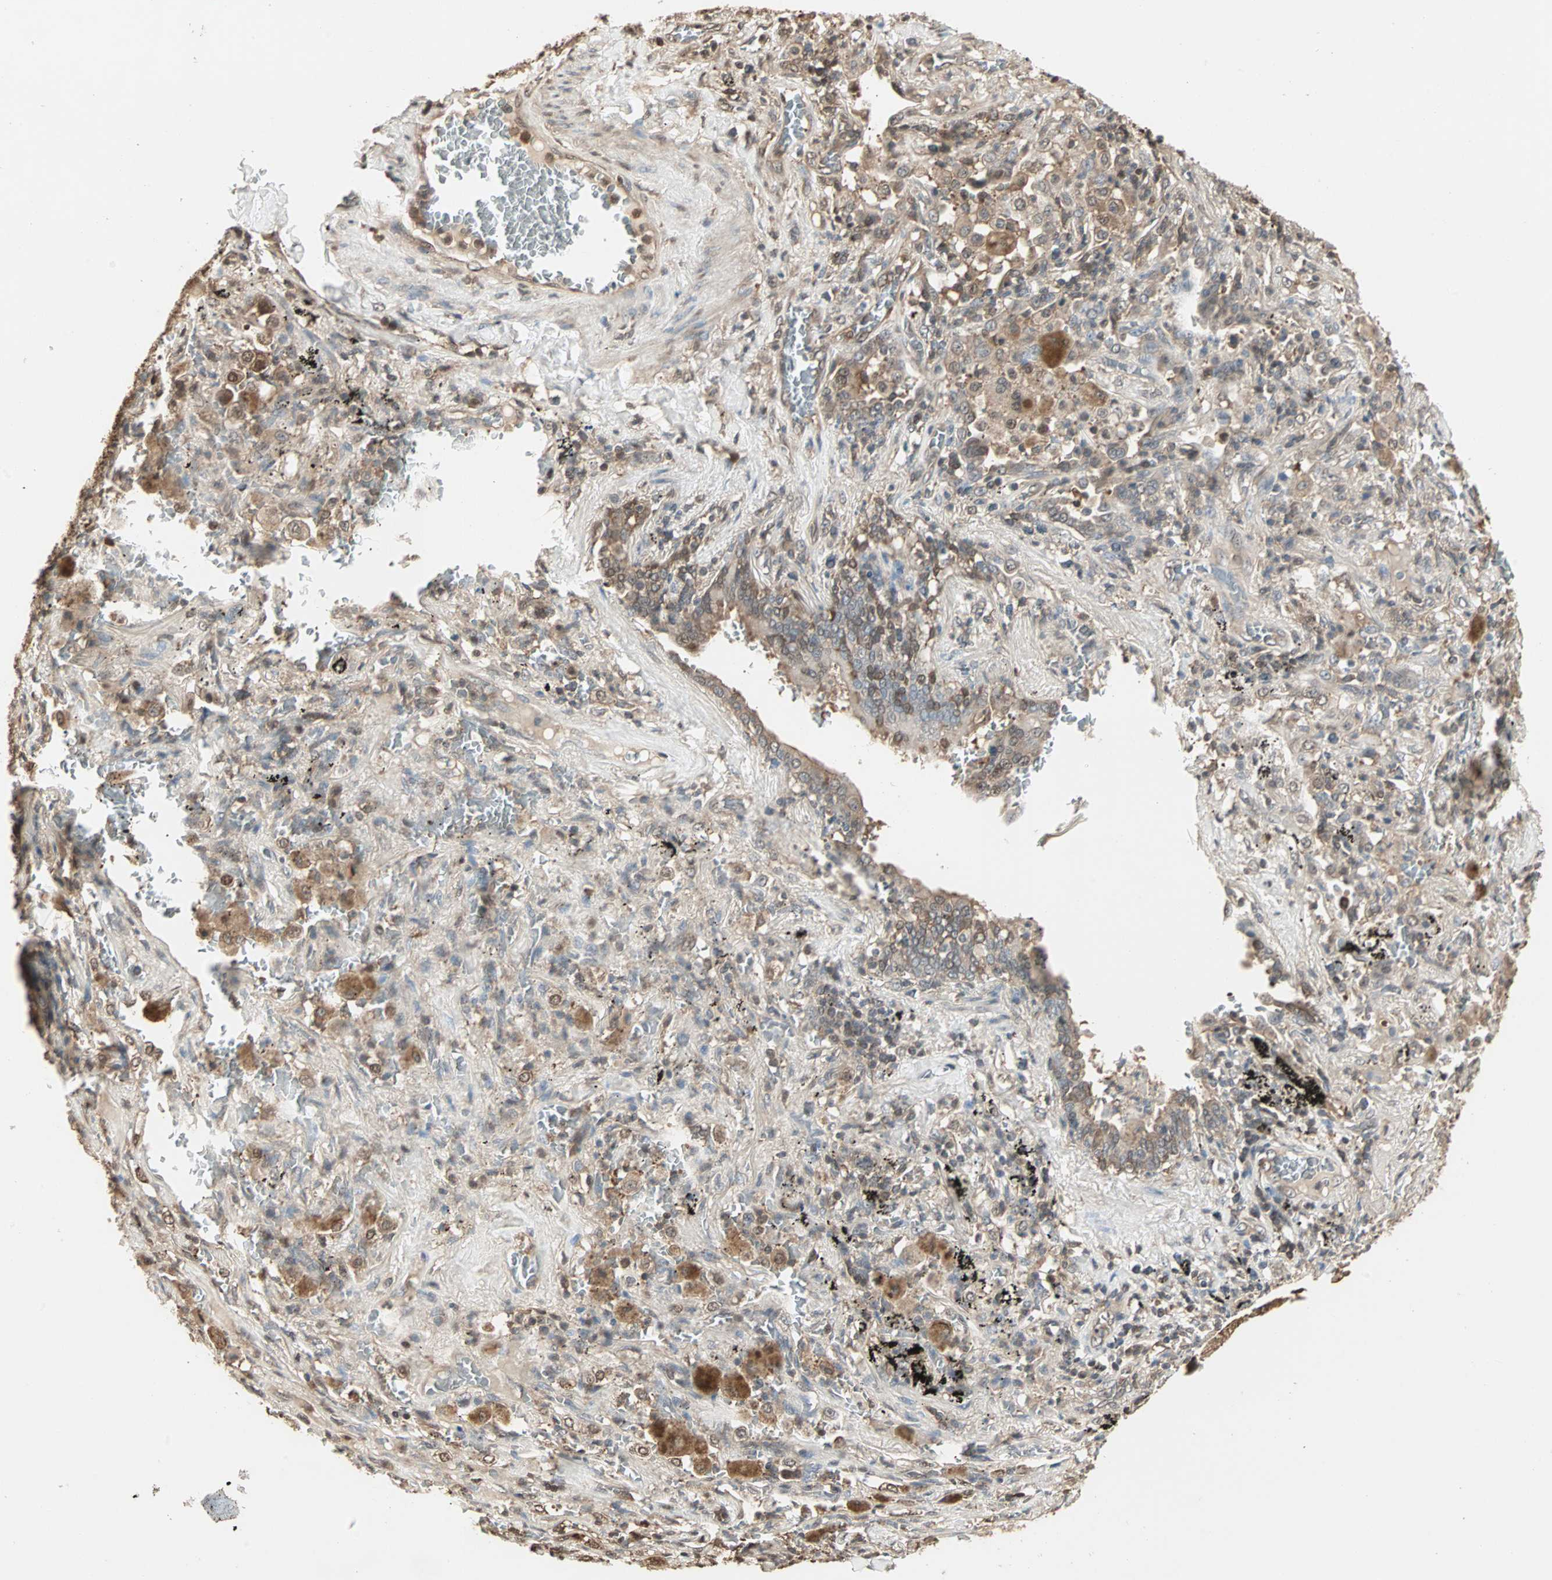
{"staining": {"intensity": "moderate", "quantity": ">75%", "location": "cytoplasmic/membranous,nuclear"}, "tissue": "lung cancer", "cell_type": "Tumor cells", "image_type": "cancer", "snomed": [{"axis": "morphology", "description": "Squamous cell carcinoma, NOS"}, {"axis": "topography", "description": "Lung"}], "caption": "Protein staining demonstrates moderate cytoplasmic/membranous and nuclear positivity in about >75% of tumor cells in squamous cell carcinoma (lung).", "gene": "DRG2", "patient": {"sex": "male", "age": 57}}